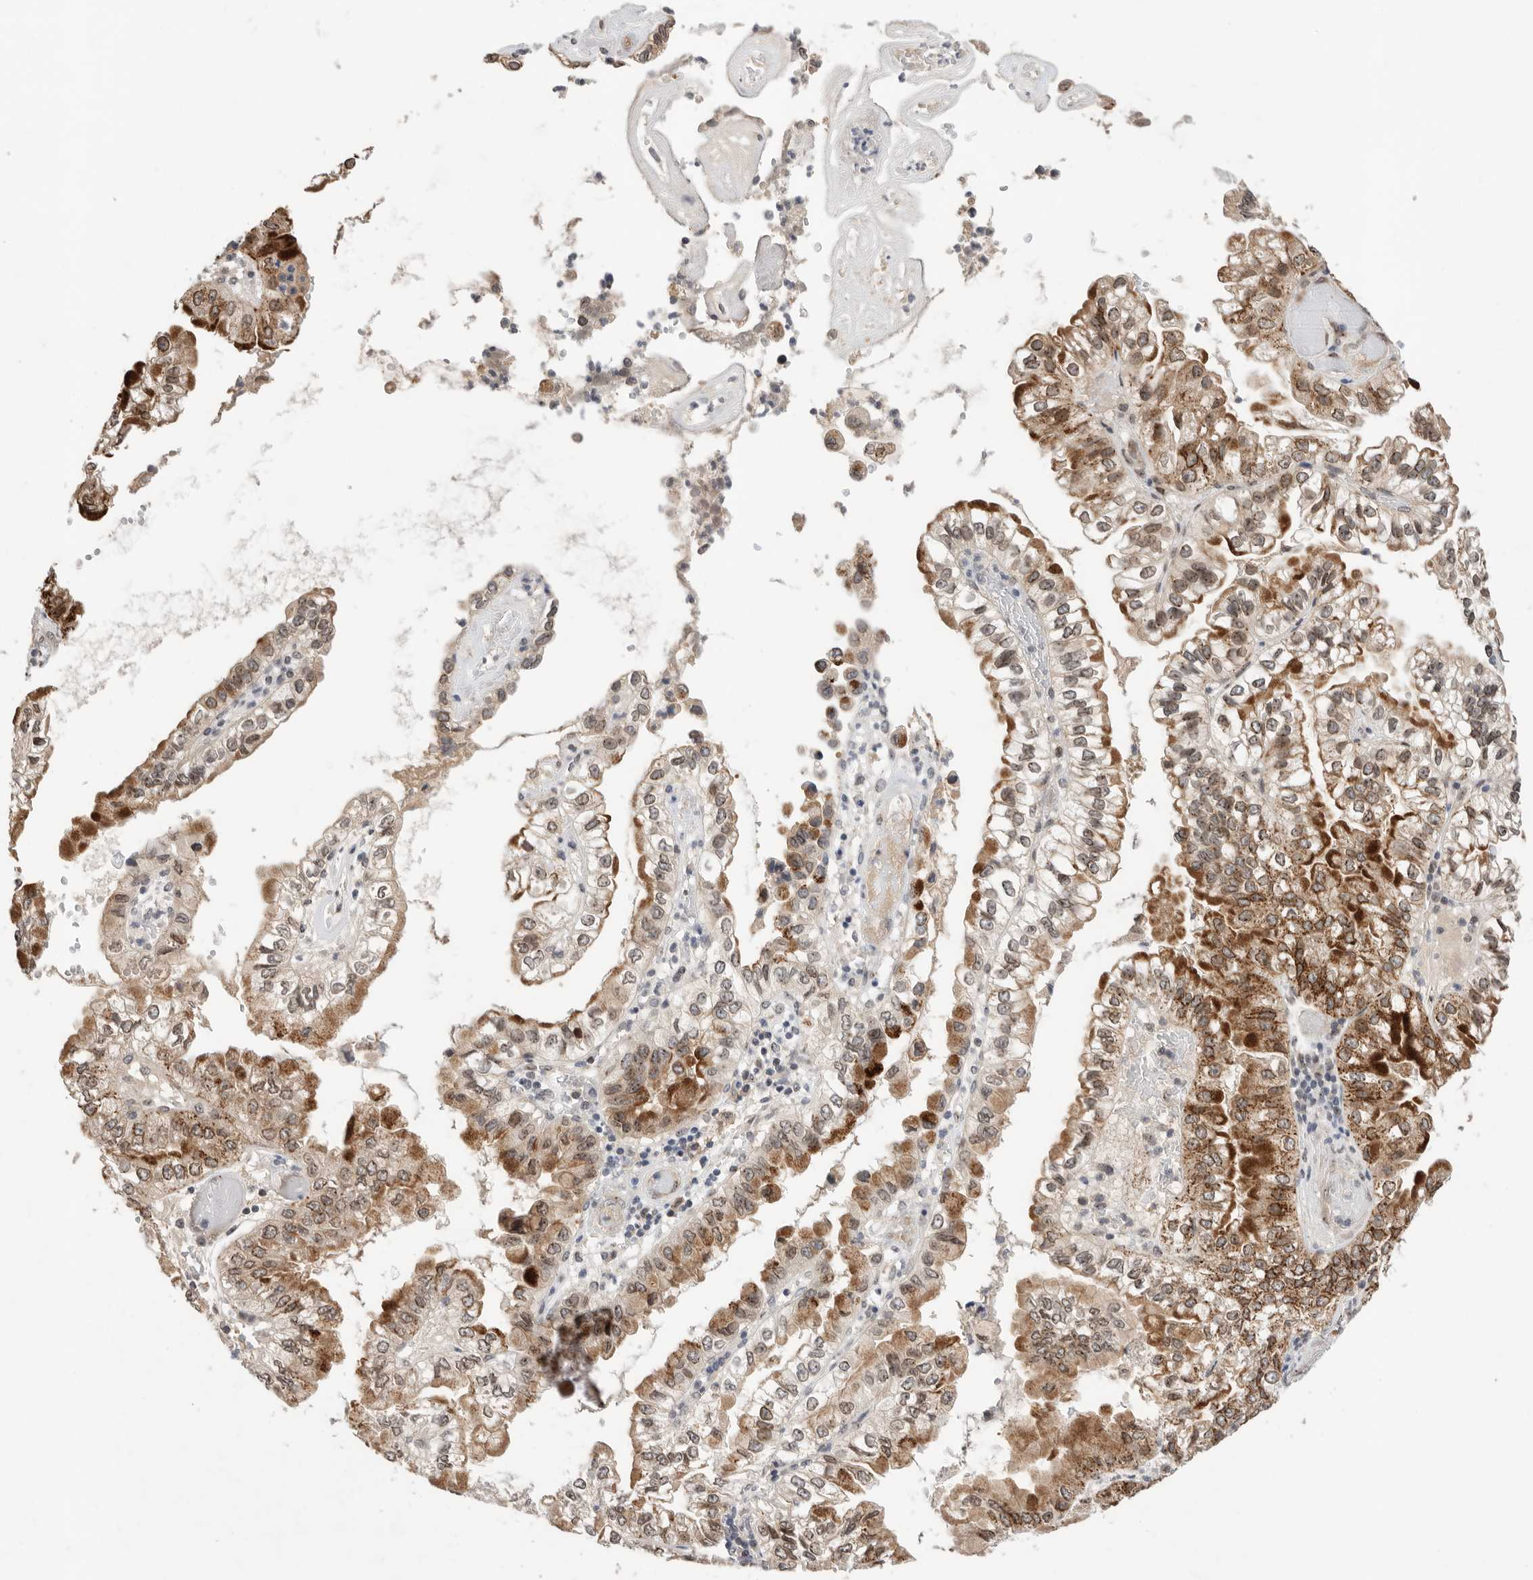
{"staining": {"intensity": "moderate", "quantity": ">75%", "location": "cytoplasmic/membranous,nuclear"}, "tissue": "liver cancer", "cell_type": "Tumor cells", "image_type": "cancer", "snomed": [{"axis": "morphology", "description": "Cholangiocarcinoma"}, {"axis": "topography", "description": "Liver"}], "caption": "An immunohistochemistry micrograph of neoplastic tissue is shown. Protein staining in brown shows moderate cytoplasmic/membranous and nuclear positivity in liver cholangiocarcinoma within tumor cells.", "gene": "LEMD3", "patient": {"sex": "female", "age": 79}}